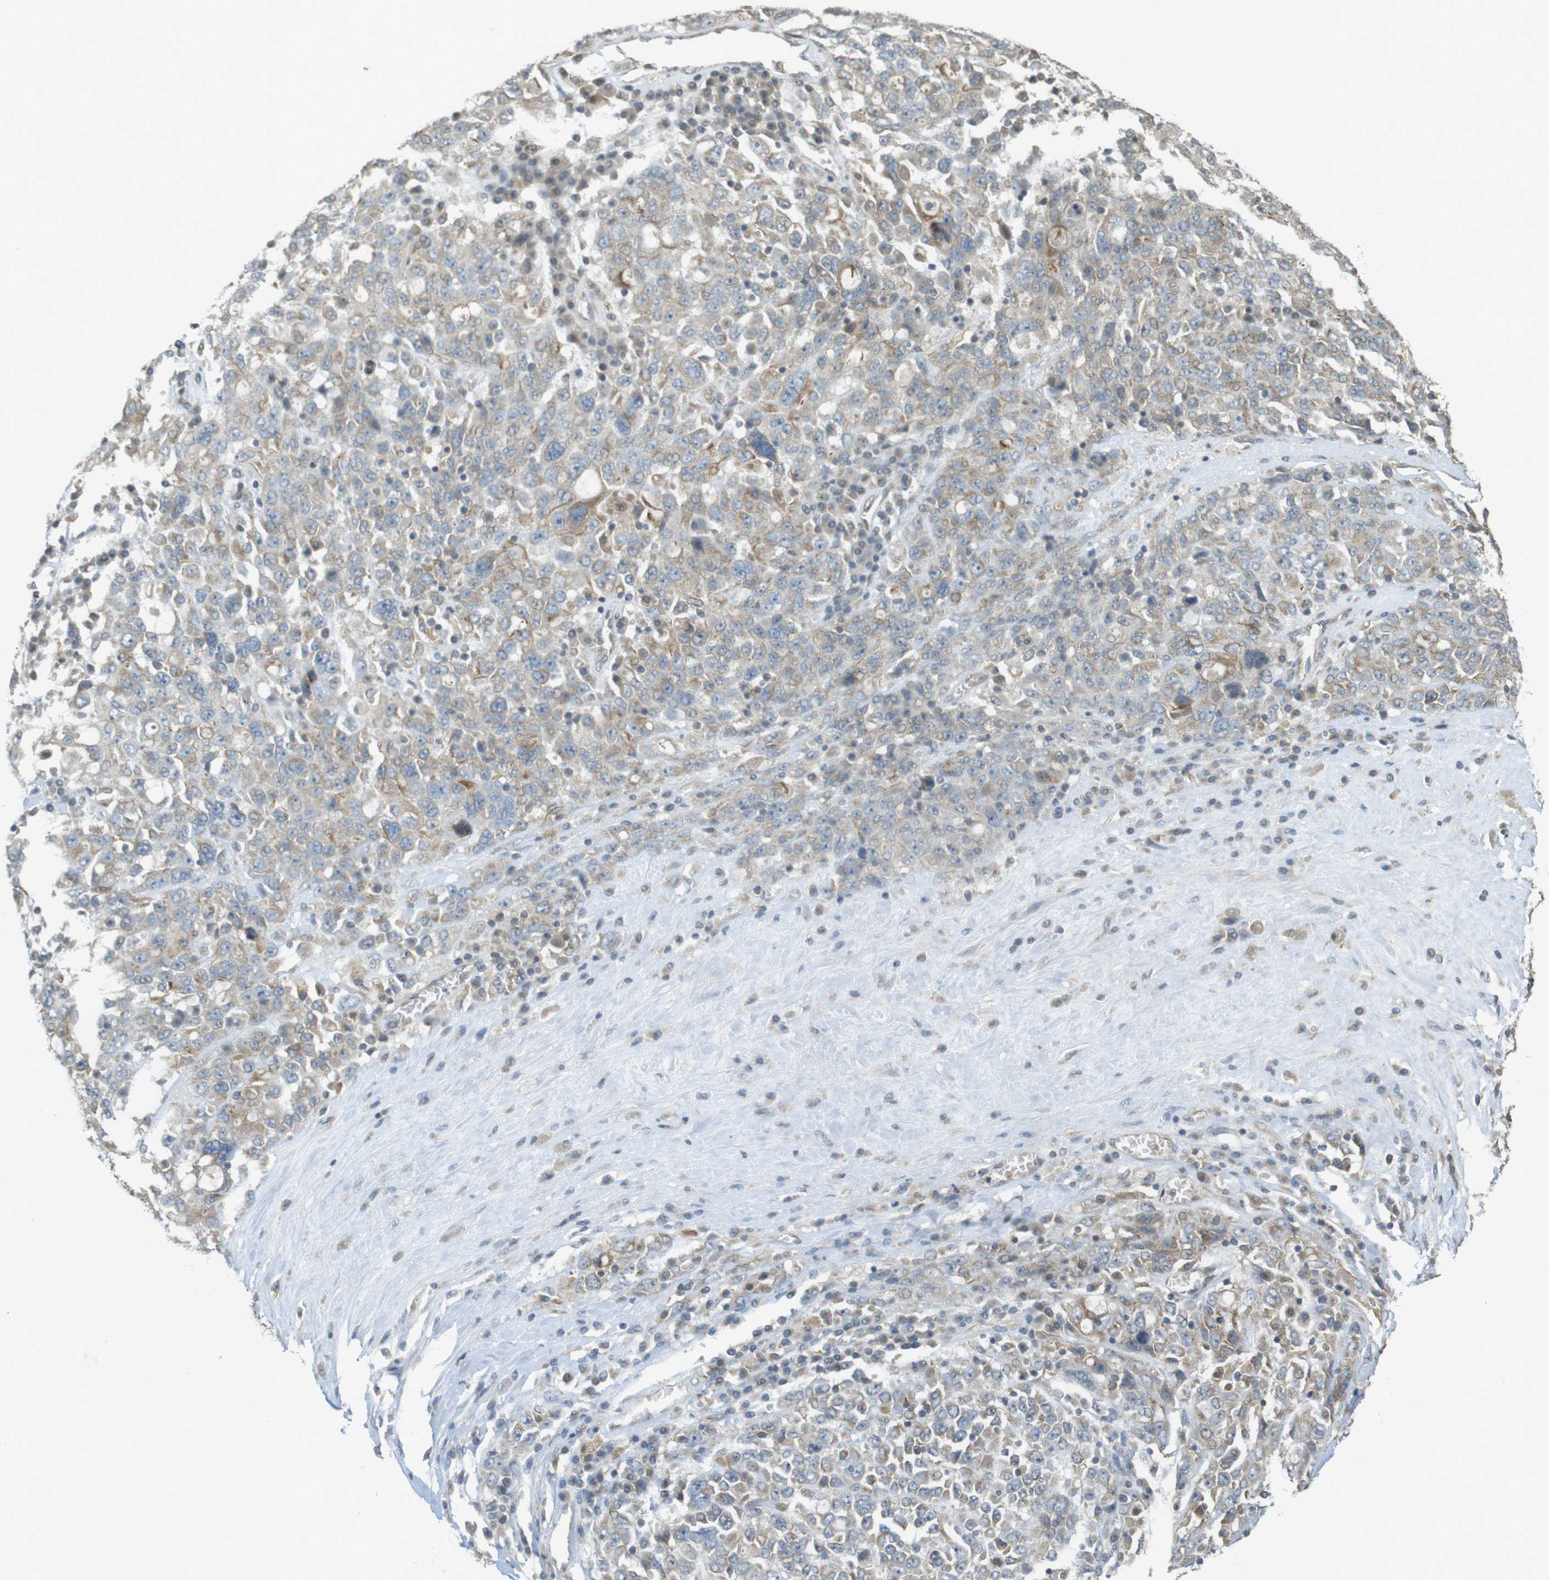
{"staining": {"intensity": "moderate", "quantity": "<25%", "location": "cytoplasmic/membranous"}, "tissue": "ovarian cancer", "cell_type": "Tumor cells", "image_type": "cancer", "snomed": [{"axis": "morphology", "description": "Carcinoma, endometroid"}, {"axis": "topography", "description": "Ovary"}], "caption": "This is a photomicrograph of immunohistochemistry (IHC) staining of ovarian cancer, which shows moderate staining in the cytoplasmic/membranous of tumor cells.", "gene": "KIF5B", "patient": {"sex": "female", "age": 62}}